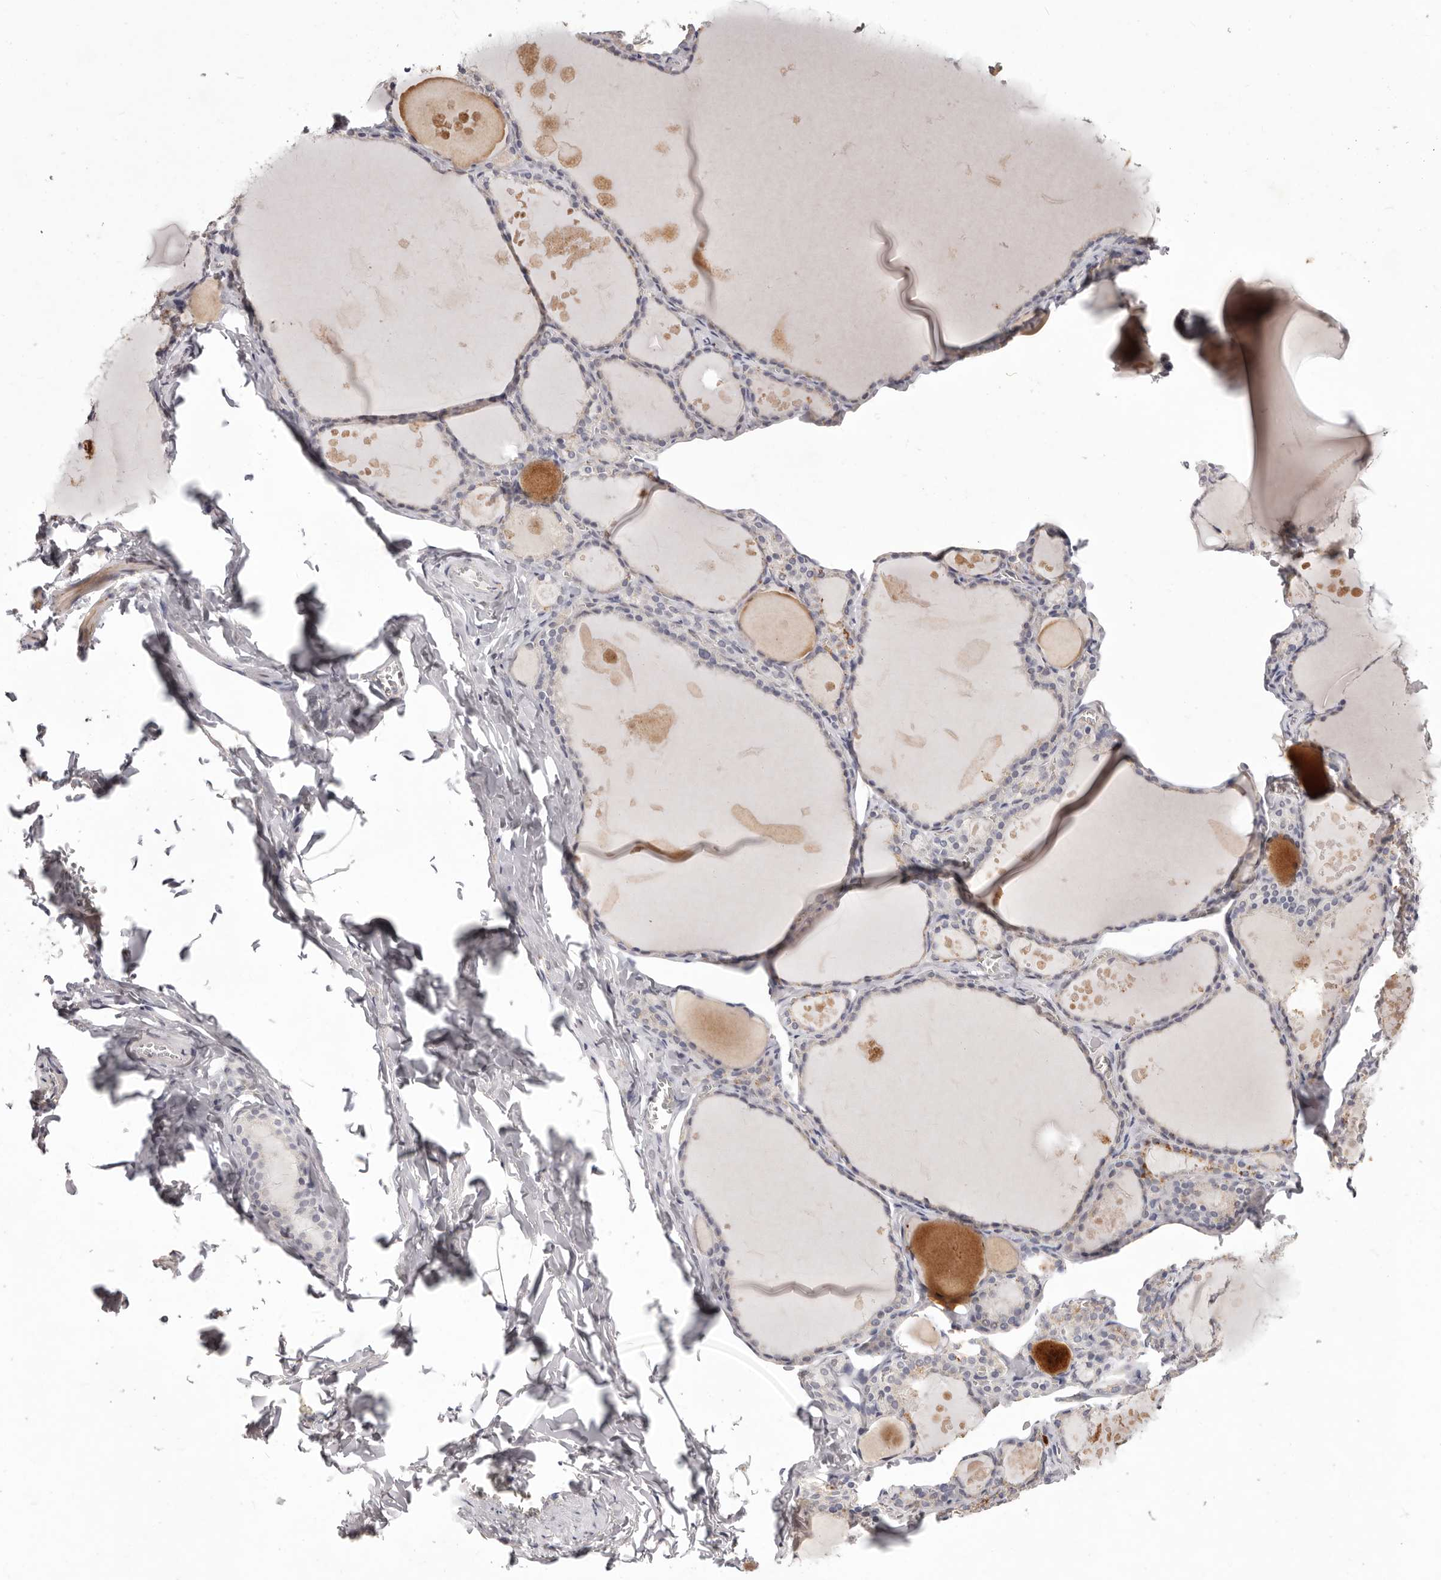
{"staining": {"intensity": "weak", "quantity": "<25%", "location": "cytoplasmic/membranous"}, "tissue": "thyroid gland", "cell_type": "Glandular cells", "image_type": "normal", "snomed": [{"axis": "morphology", "description": "Normal tissue, NOS"}, {"axis": "topography", "description": "Thyroid gland"}], "caption": "Immunohistochemistry (IHC) micrograph of unremarkable human thyroid gland stained for a protein (brown), which displays no expression in glandular cells.", "gene": "GARNL3", "patient": {"sex": "male", "age": 56}}